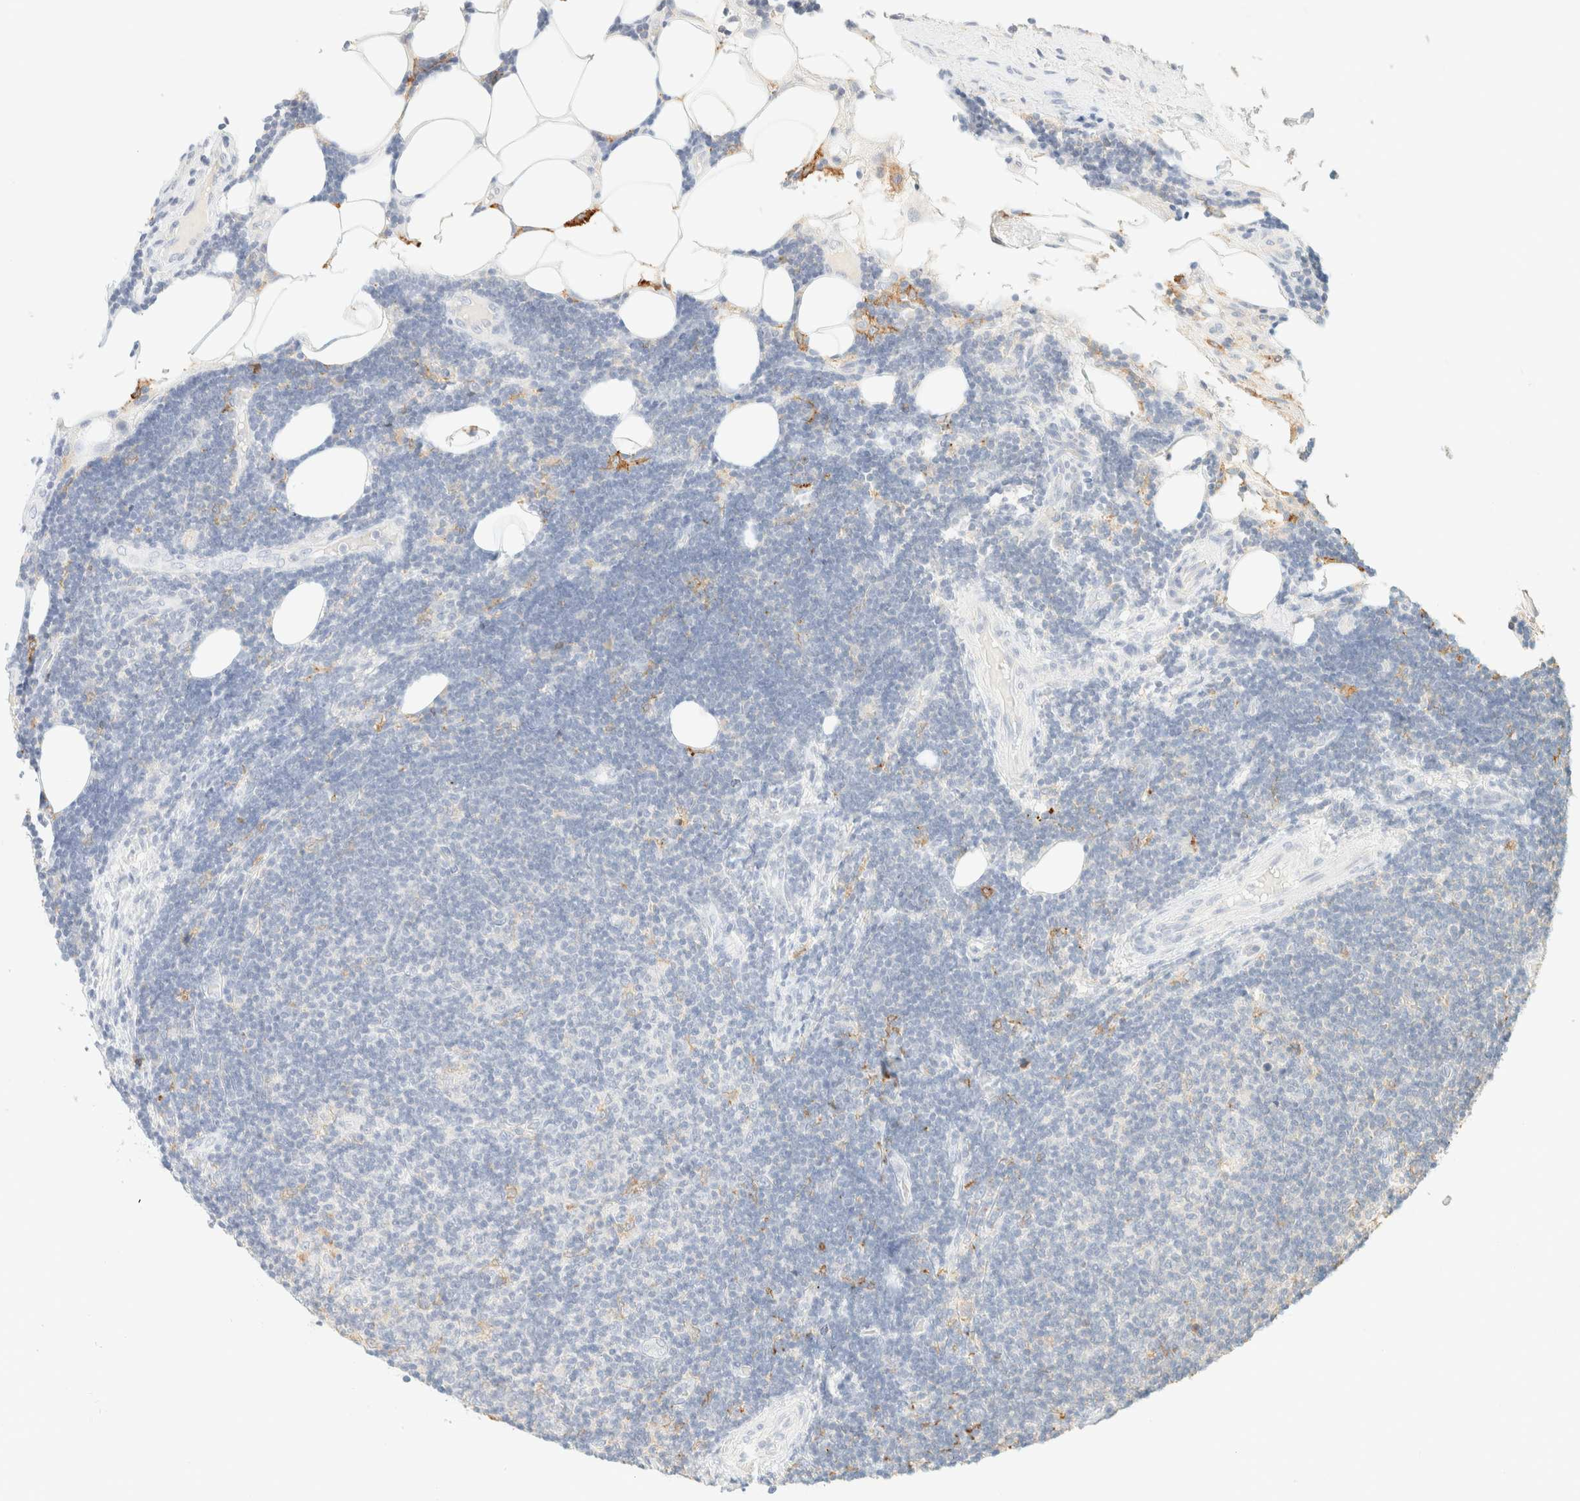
{"staining": {"intensity": "negative", "quantity": "none", "location": "none"}, "tissue": "lymphoma", "cell_type": "Tumor cells", "image_type": "cancer", "snomed": [{"axis": "morphology", "description": "Malignant lymphoma, non-Hodgkin's type, Low grade"}, {"axis": "topography", "description": "Lymph node"}], "caption": "This is a photomicrograph of IHC staining of malignant lymphoma, non-Hodgkin's type (low-grade), which shows no staining in tumor cells.", "gene": "TIMD4", "patient": {"sex": "male", "age": 83}}